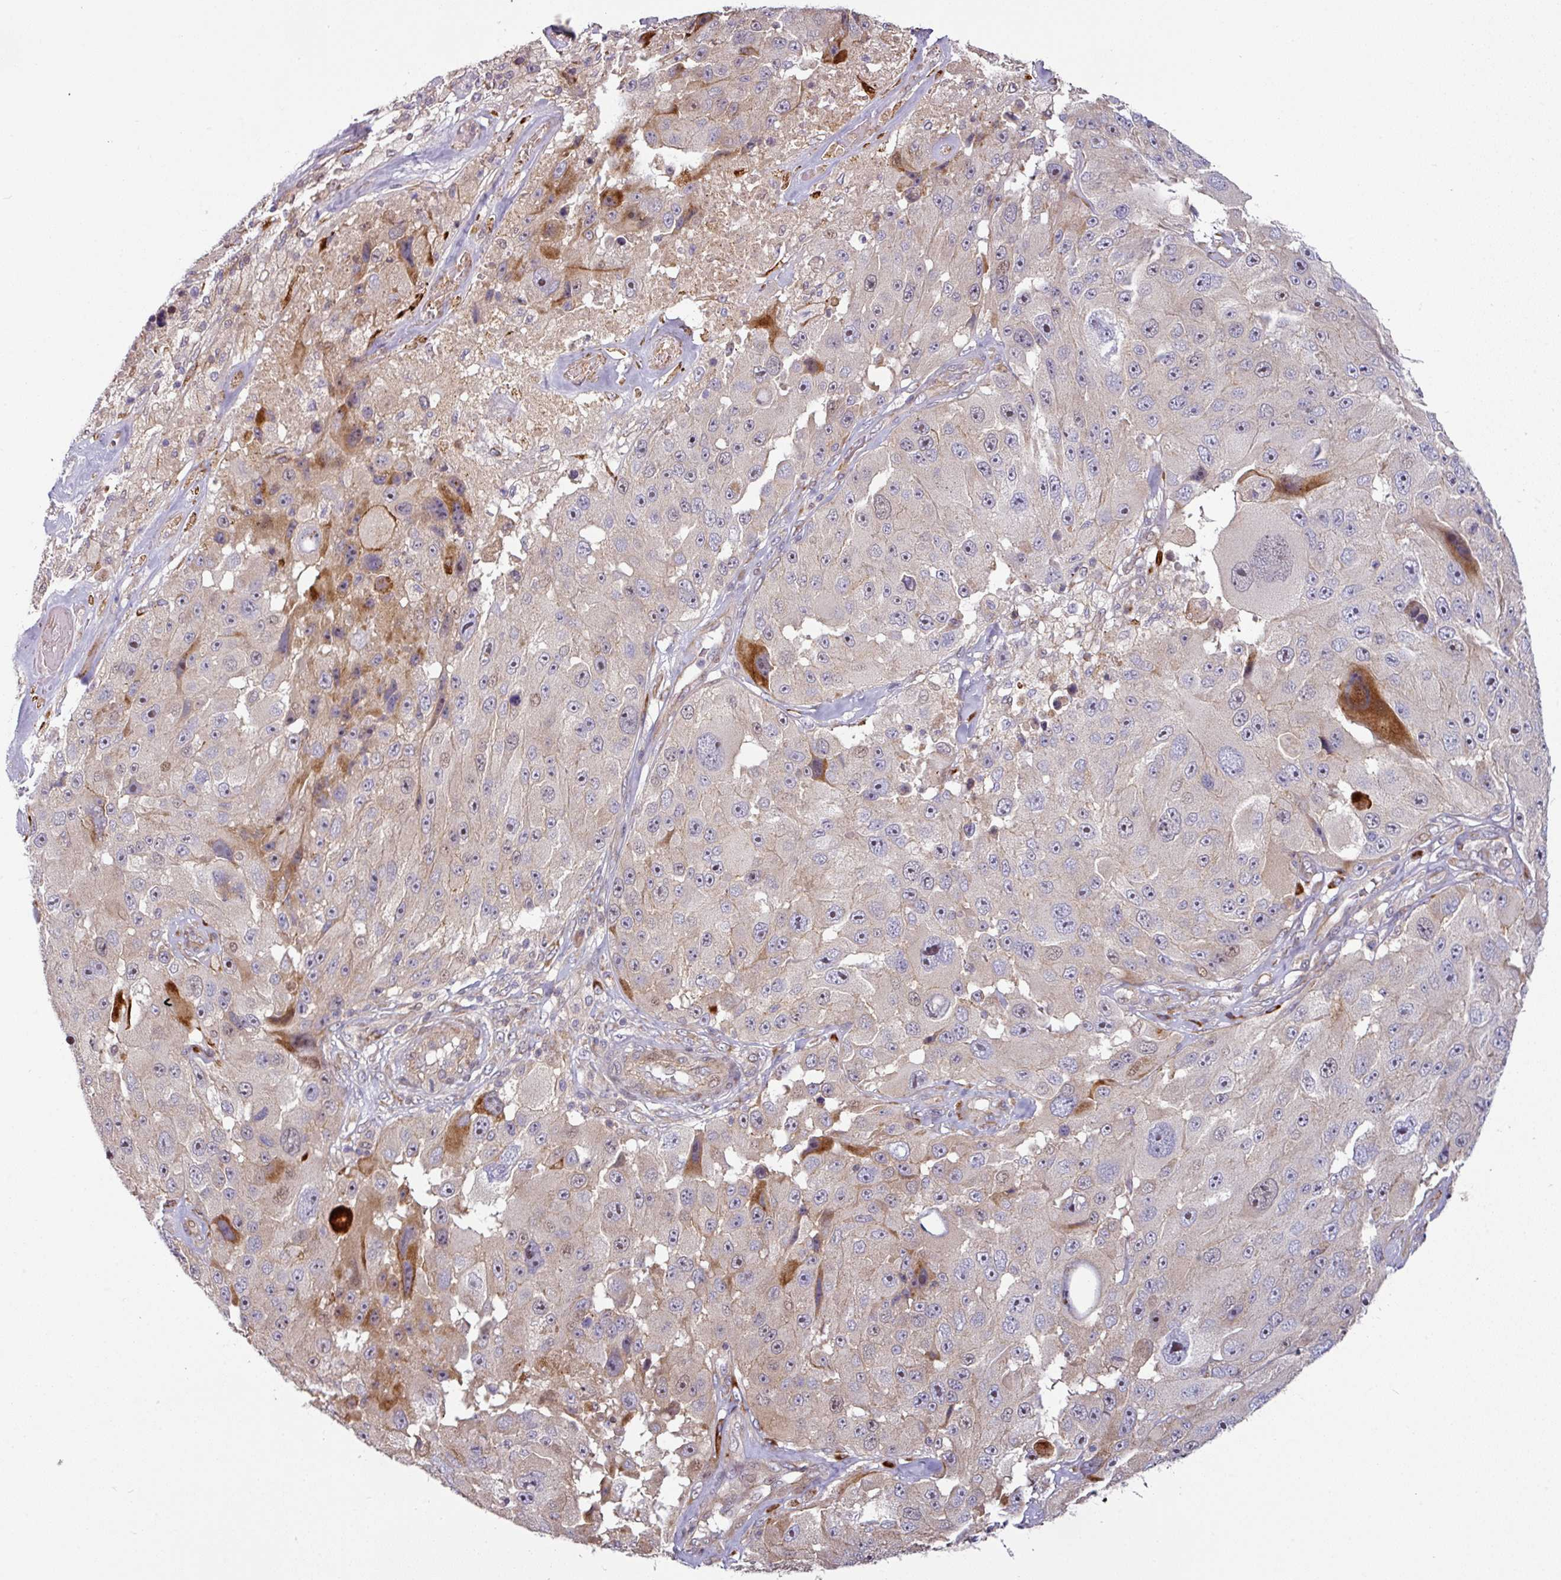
{"staining": {"intensity": "negative", "quantity": "none", "location": "none"}, "tissue": "melanoma", "cell_type": "Tumor cells", "image_type": "cancer", "snomed": [{"axis": "morphology", "description": "Malignant melanoma, Metastatic site"}, {"axis": "topography", "description": "Lymph node"}], "caption": "Tumor cells are negative for brown protein staining in melanoma.", "gene": "CASP2", "patient": {"sex": "male", "age": 62}}